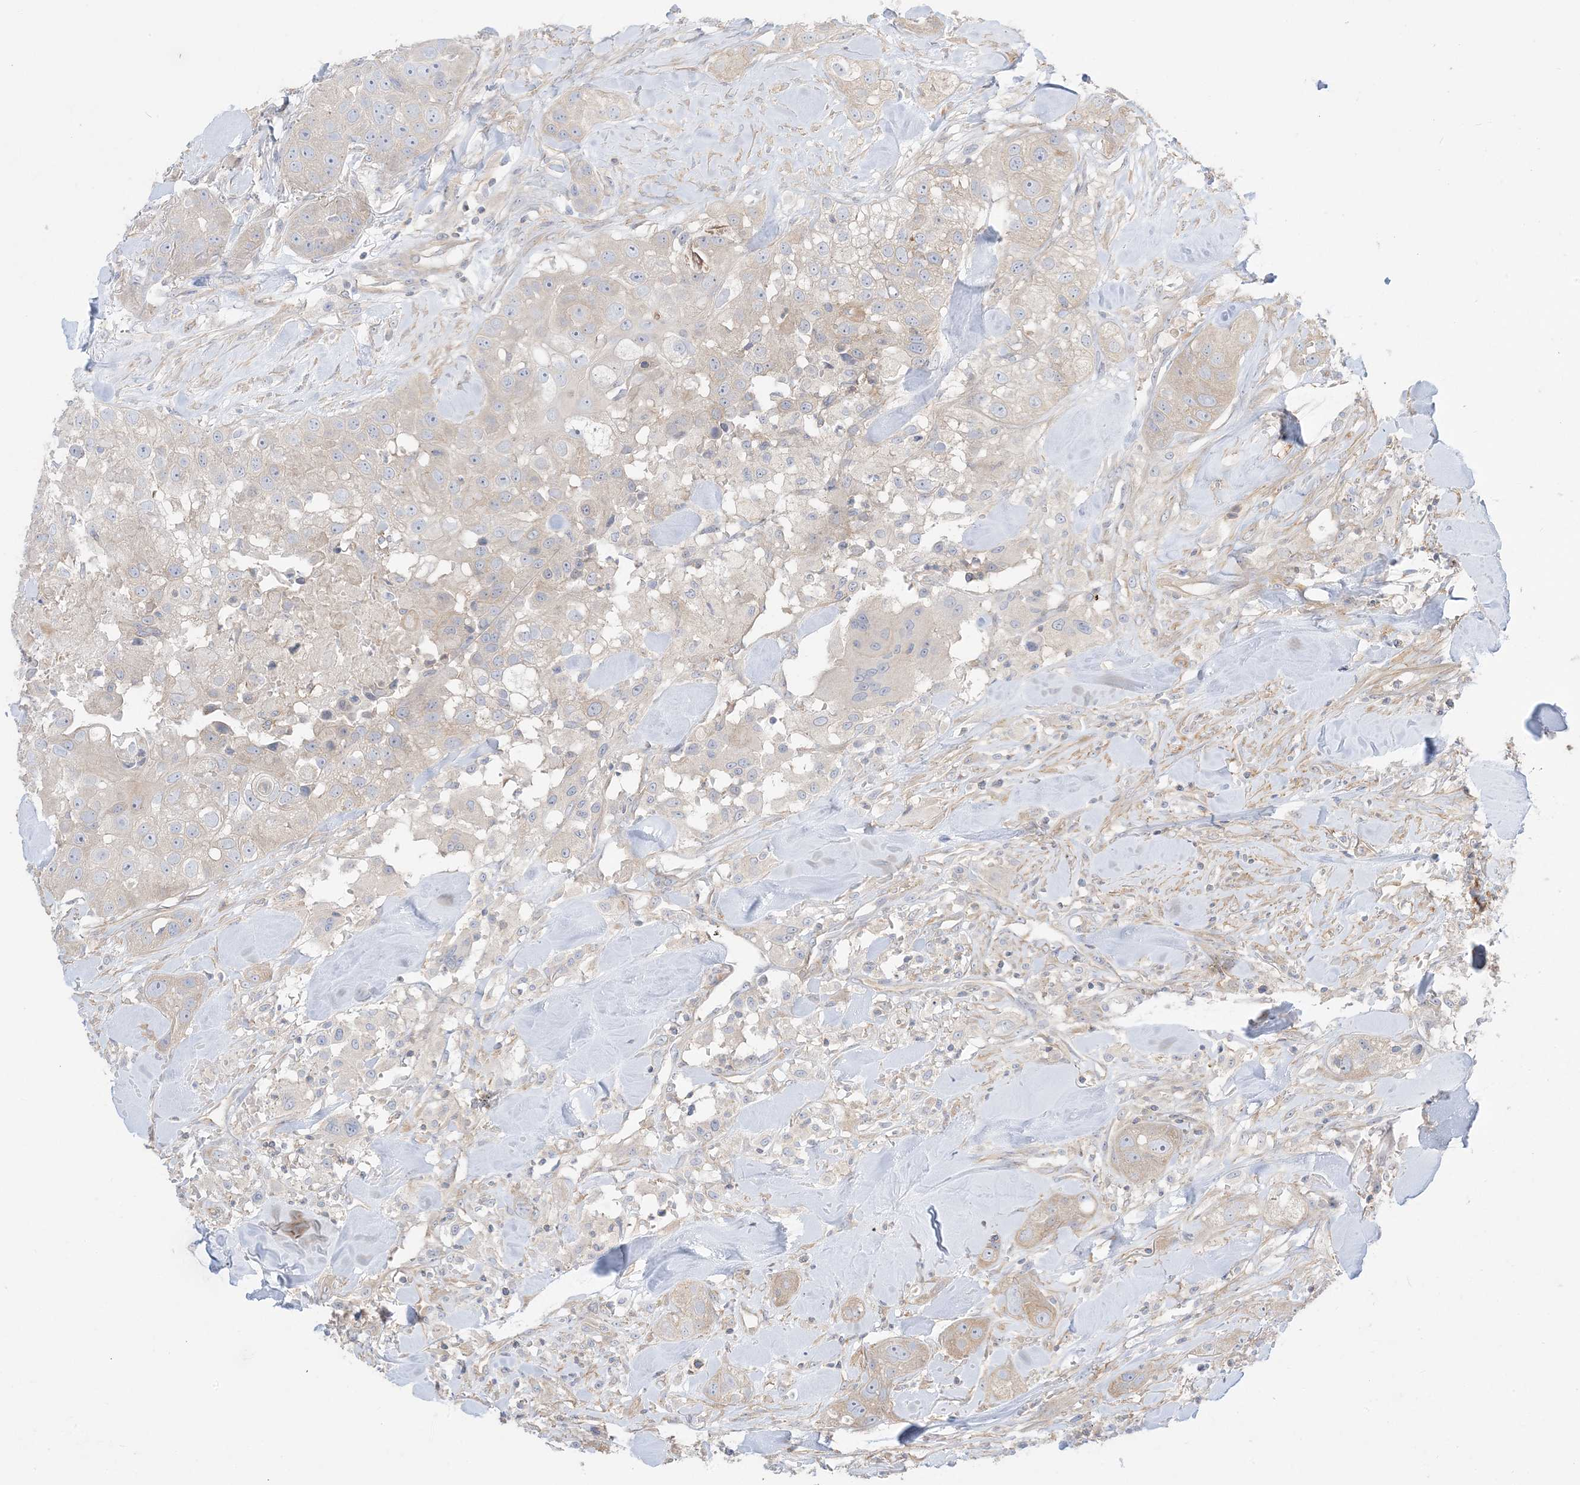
{"staining": {"intensity": "weak", "quantity": "<25%", "location": "cytoplasmic/membranous"}, "tissue": "head and neck cancer", "cell_type": "Tumor cells", "image_type": "cancer", "snomed": [{"axis": "morphology", "description": "Normal tissue, NOS"}, {"axis": "morphology", "description": "Squamous cell carcinoma, NOS"}, {"axis": "topography", "description": "Skeletal muscle"}, {"axis": "topography", "description": "Head-Neck"}], "caption": "Histopathology image shows no significant protein staining in tumor cells of head and neck squamous cell carcinoma.", "gene": "ARHGEF9", "patient": {"sex": "male", "age": 51}}